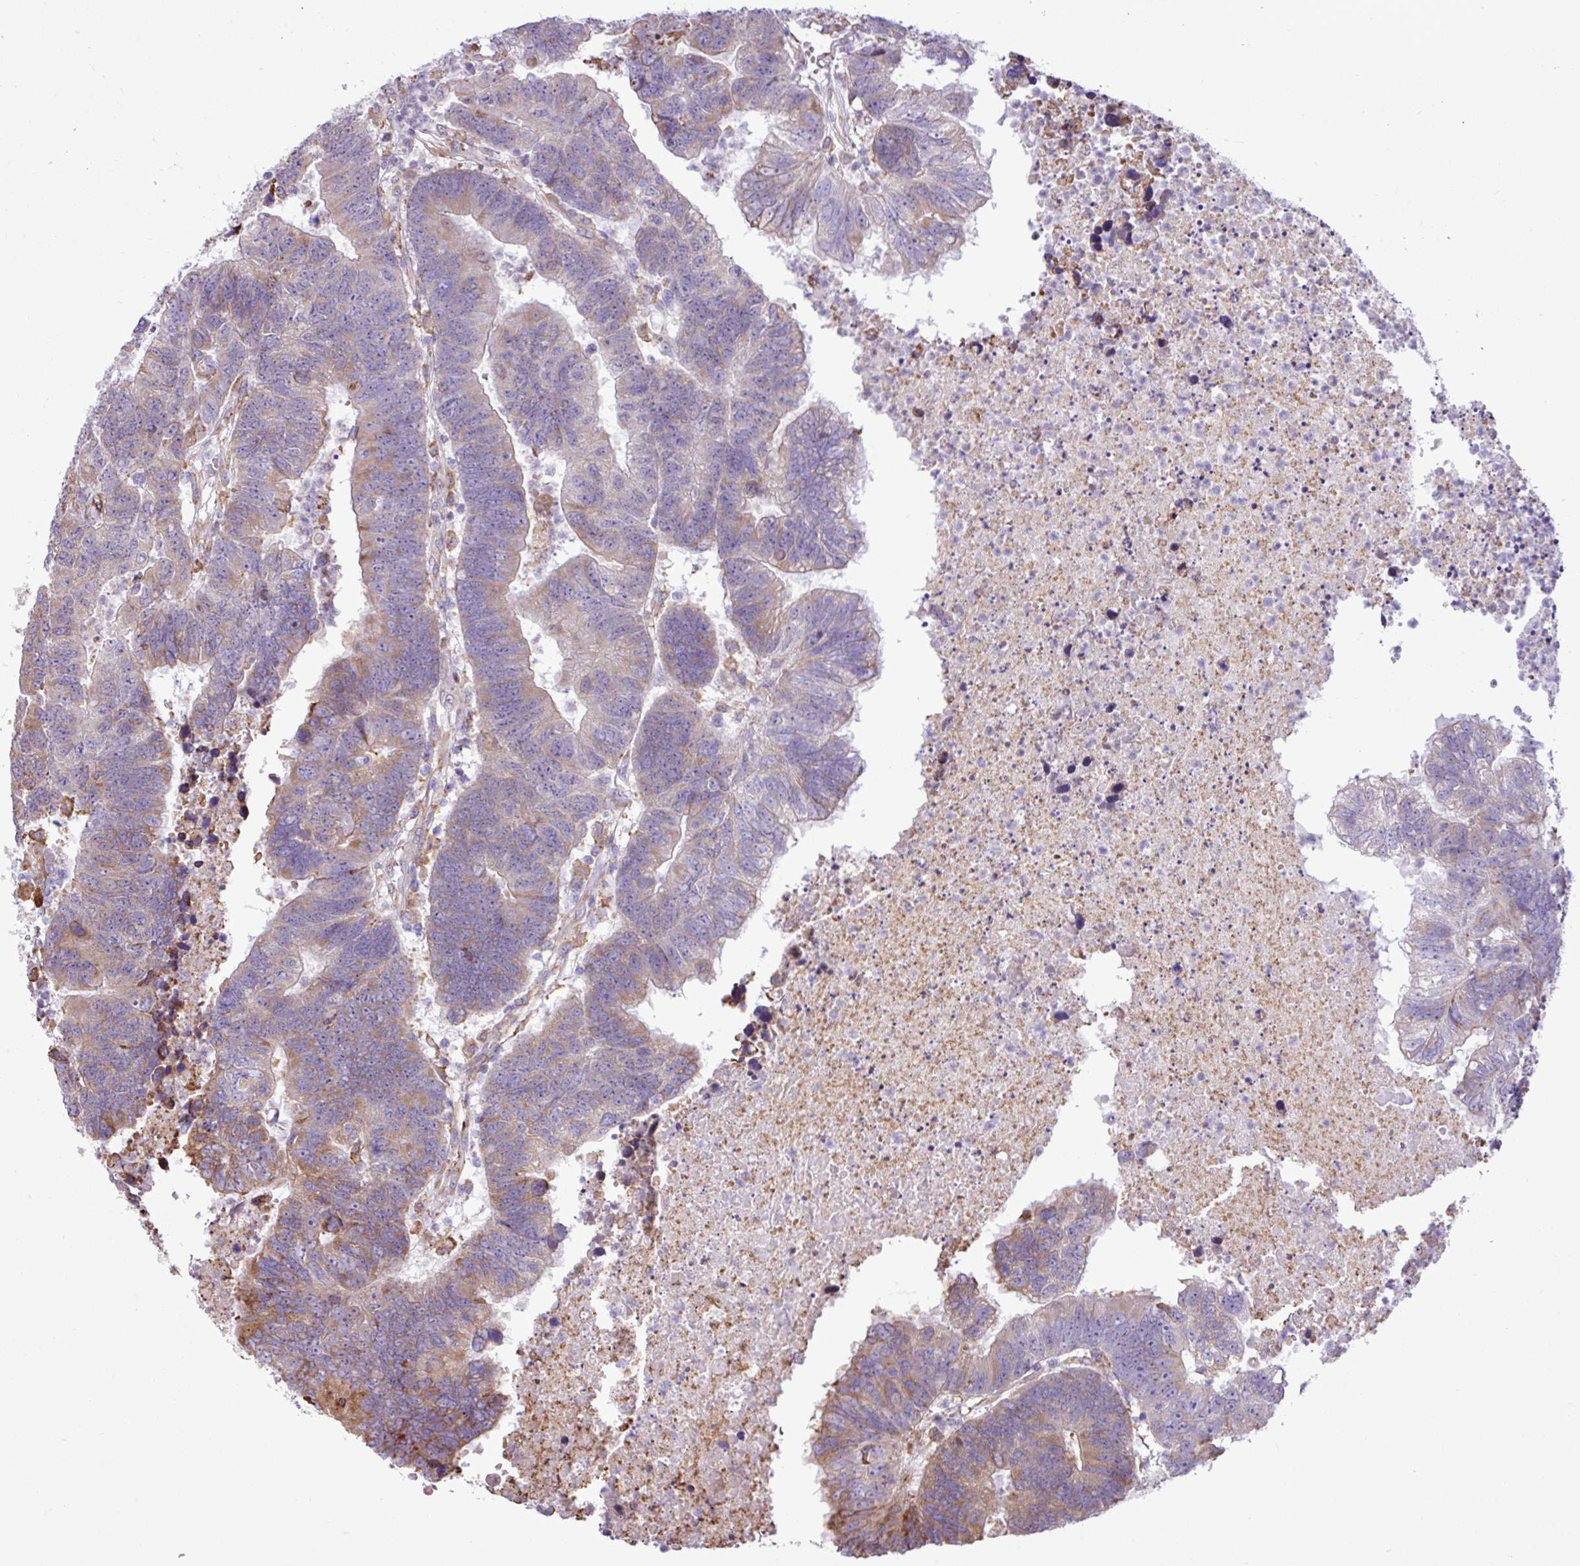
{"staining": {"intensity": "moderate", "quantity": "<25%", "location": "cytoplasmic/membranous"}, "tissue": "colorectal cancer", "cell_type": "Tumor cells", "image_type": "cancer", "snomed": [{"axis": "morphology", "description": "Adenocarcinoma, NOS"}, {"axis": "topography", "description": "Colon"}], "caption": "Human adenocarcinoma (colorectal) stained for a protein (brown) shows moderate cytoplasmic/membranous positive staining in about <25% of tumor cells.", "gene": "ZSCAN5A", "patient": {"sex": "female", "age": 48}}